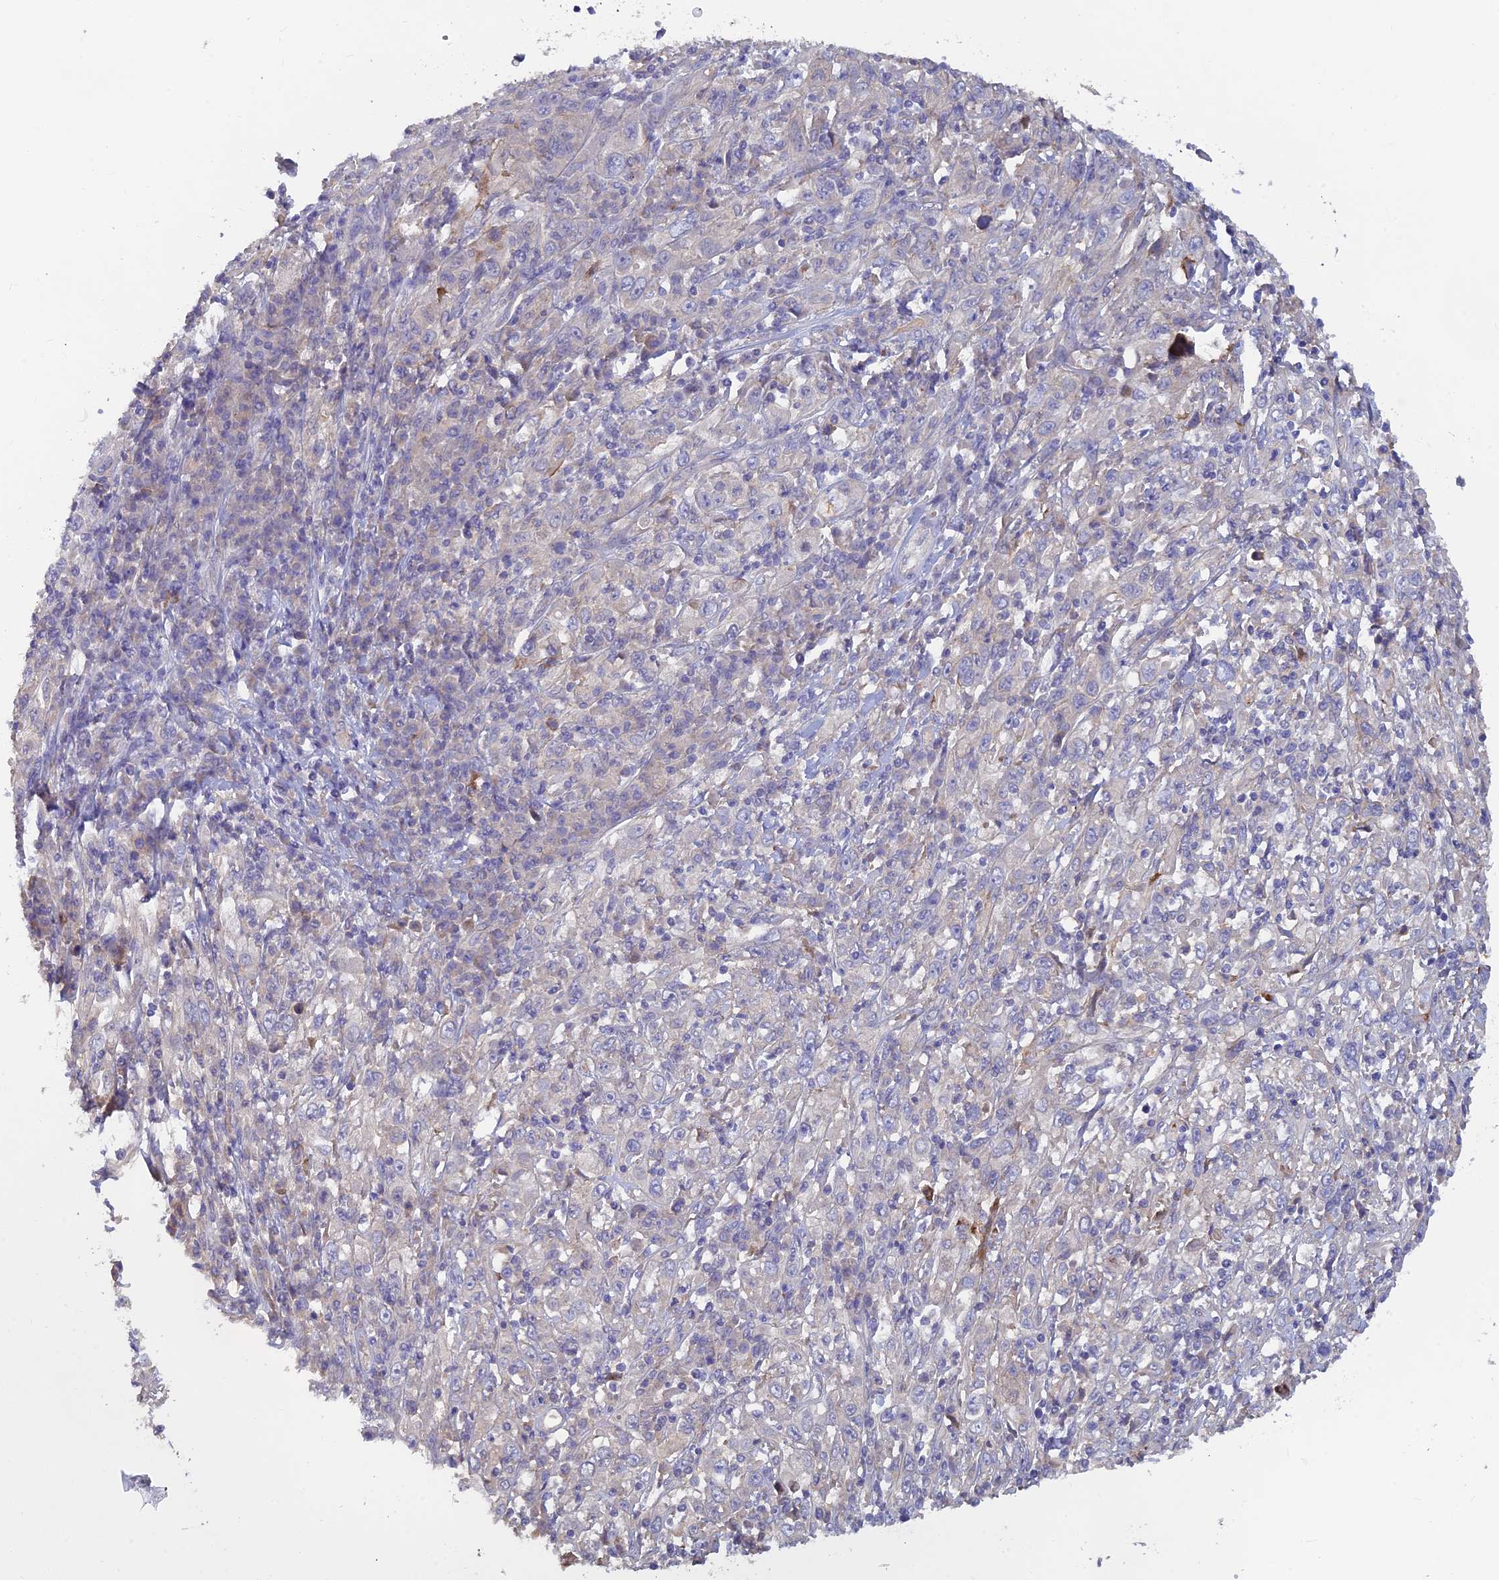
{"staining": {"intensity": "negative", "quantity": "none", "location": "none"}, "tissue": "cervical cancer", "cell_type": "Tumor cells", "image_type": "cancer", "snomed": [{"axis": "morphology", "description": "Squamous cell carcinoma, NOS"}, {"axis": "topography", "description": "Cervix"}], "caption": "The photomicrograph reveals no significant expression in tumor cells of cervical squamous cell carcinoma.", "gene": "ARRDC1", "patient": {"sex": "female", "age": 46}}